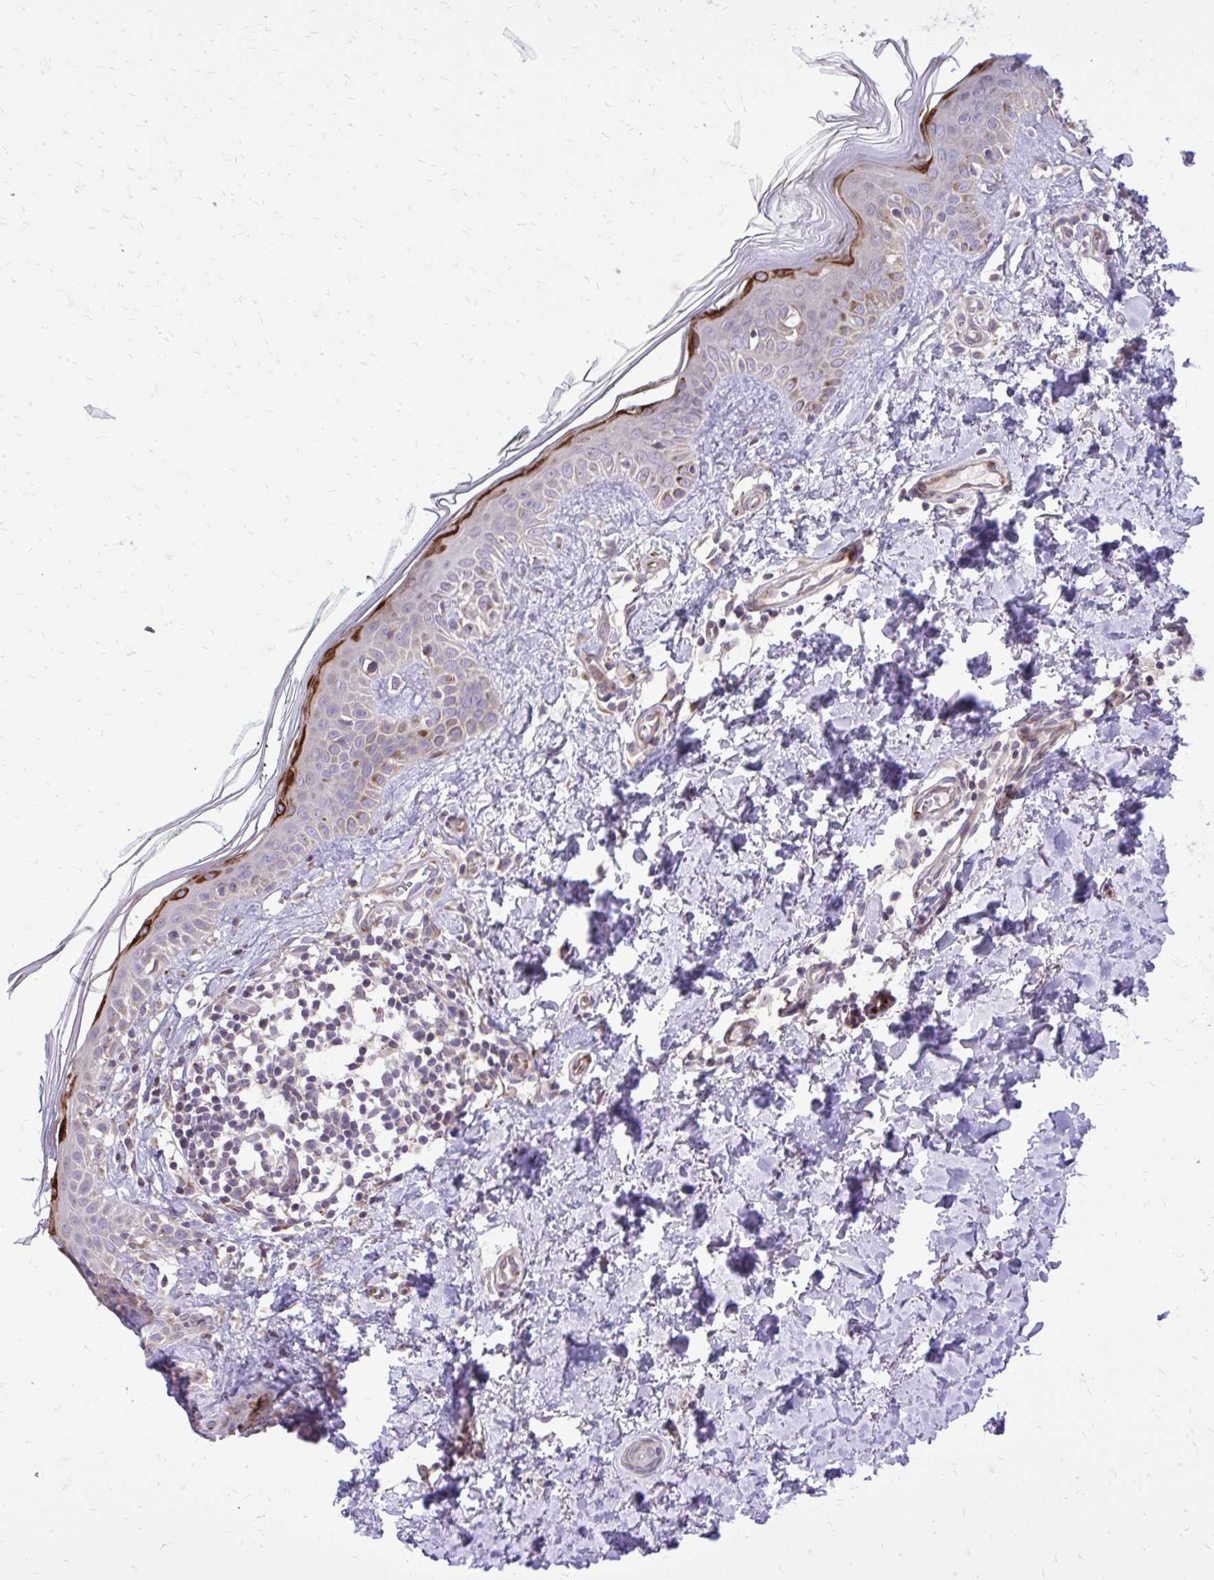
{"staining": {"intensity": "weak", "quantity": "25%-75%", "location": "cytoplasmic/membranous"}, "tissue": "skin", "cell_type": "Fibroblasts", "image_type": "normal", "snomed": [{"axis": "morphology", "description": "Normal tissue, NOS"}, {"axis": "topography", "description": "Skin"}, {"axis": "topography", "description": "Peripheral nerve tissue"}], "caption": "A high-resolution image shows IHC staining of benign skin, which exhibits weak cytoplasmic/membranous positivity in approximately 25%-75% of fibroblasts.", "gene": "ABCC3", "patient": {"sex": "female", "age": 45}}